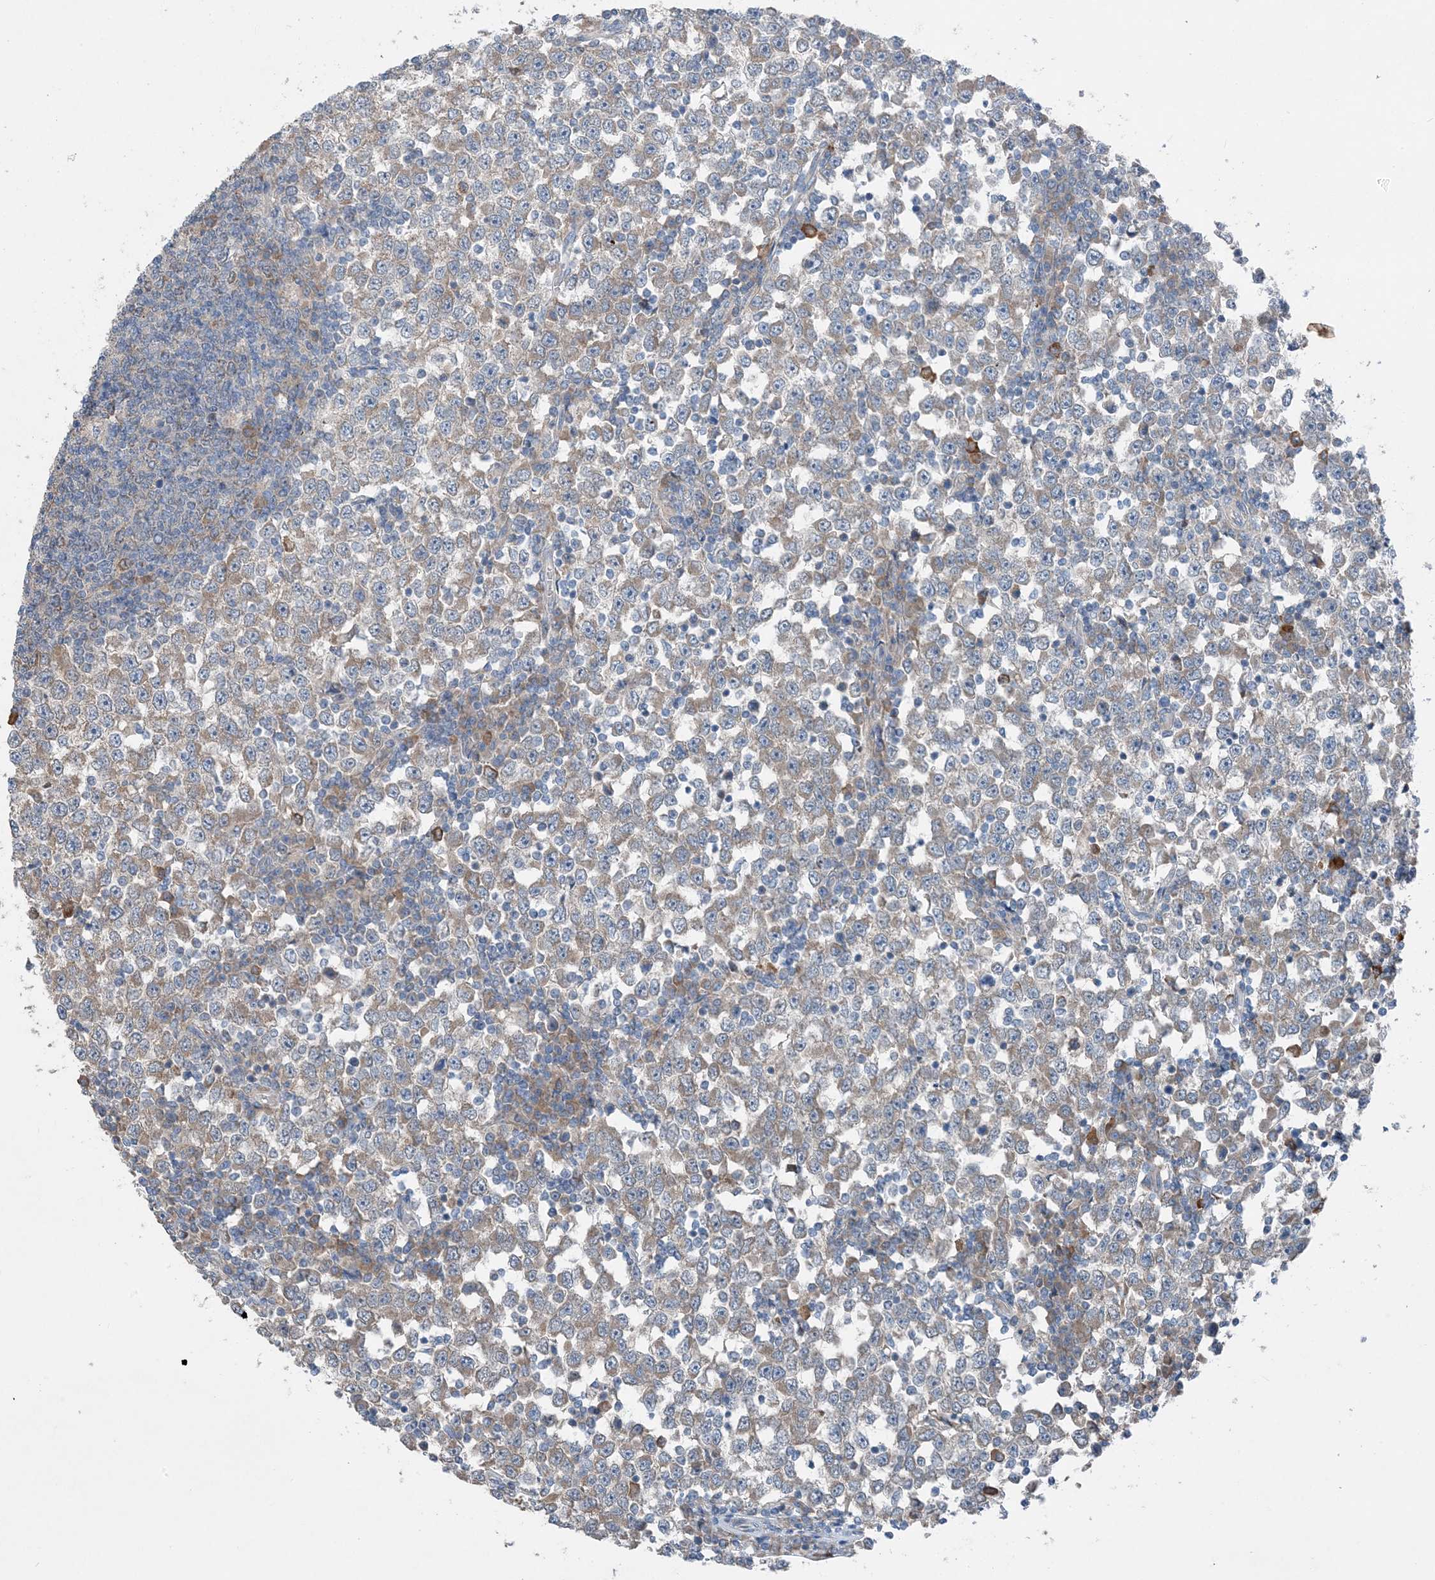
{"staining": {"intensity": "moderate", "quantity": "25%-75%", "location": "cytoplasmic/membranous"}, "tissue": "testis cancer", "cell_type": "Tumor cells", "image_type": "cancer", "snomed": [{"axis": "morphology", "description": "Seminoma, NOS"}, {"axis": "topography", "description": "Testis"}], "caption": "Protein staining of testis seminoma tissue shows moderate cytoplasmic/membranous staining in approximately 25%-75% of tumor cells.", "gene": "DHX30", "patient": {"sex": "male", "age": 65}}